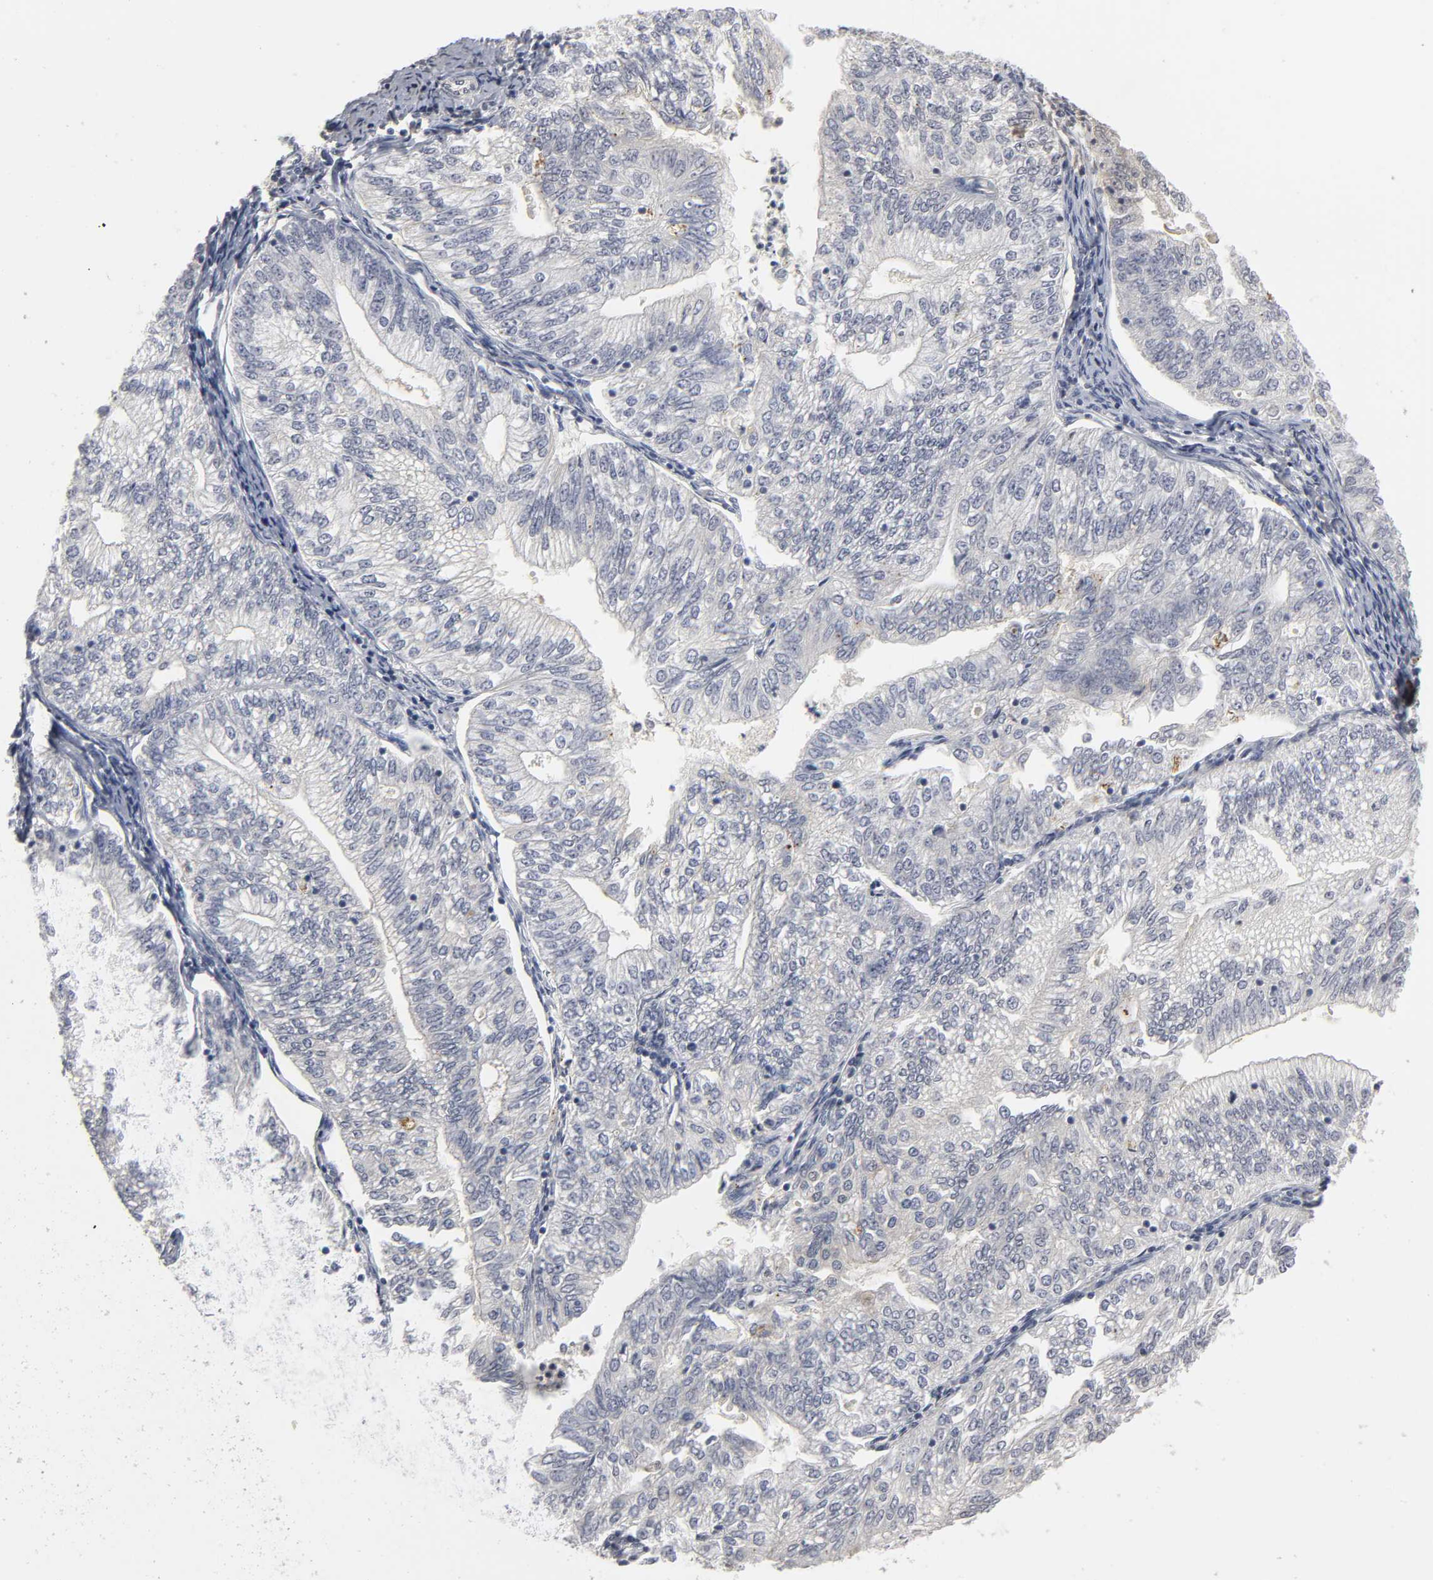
{"staining": {"intensity": "weak", "quantity": "<25%", "location": "cytoplasmic/membranous"}, "tissue": "endometrial cancer", "cell_type": "Tumor cells", "image_type": "cancer", "snomed": [{"axis": "morphology", "description": "Adenocarcinoma, NOS"}, {"axis": "topography", "description": "Endometrium"}], "caption": "Endometrial adenocarcinoma was stained to show a protein in brown. There is no significant expression in tumor cells. Nuclei are stained in blue.", "gene": "PDLIM3", "patient": {"sex": "female", "age": 69}}